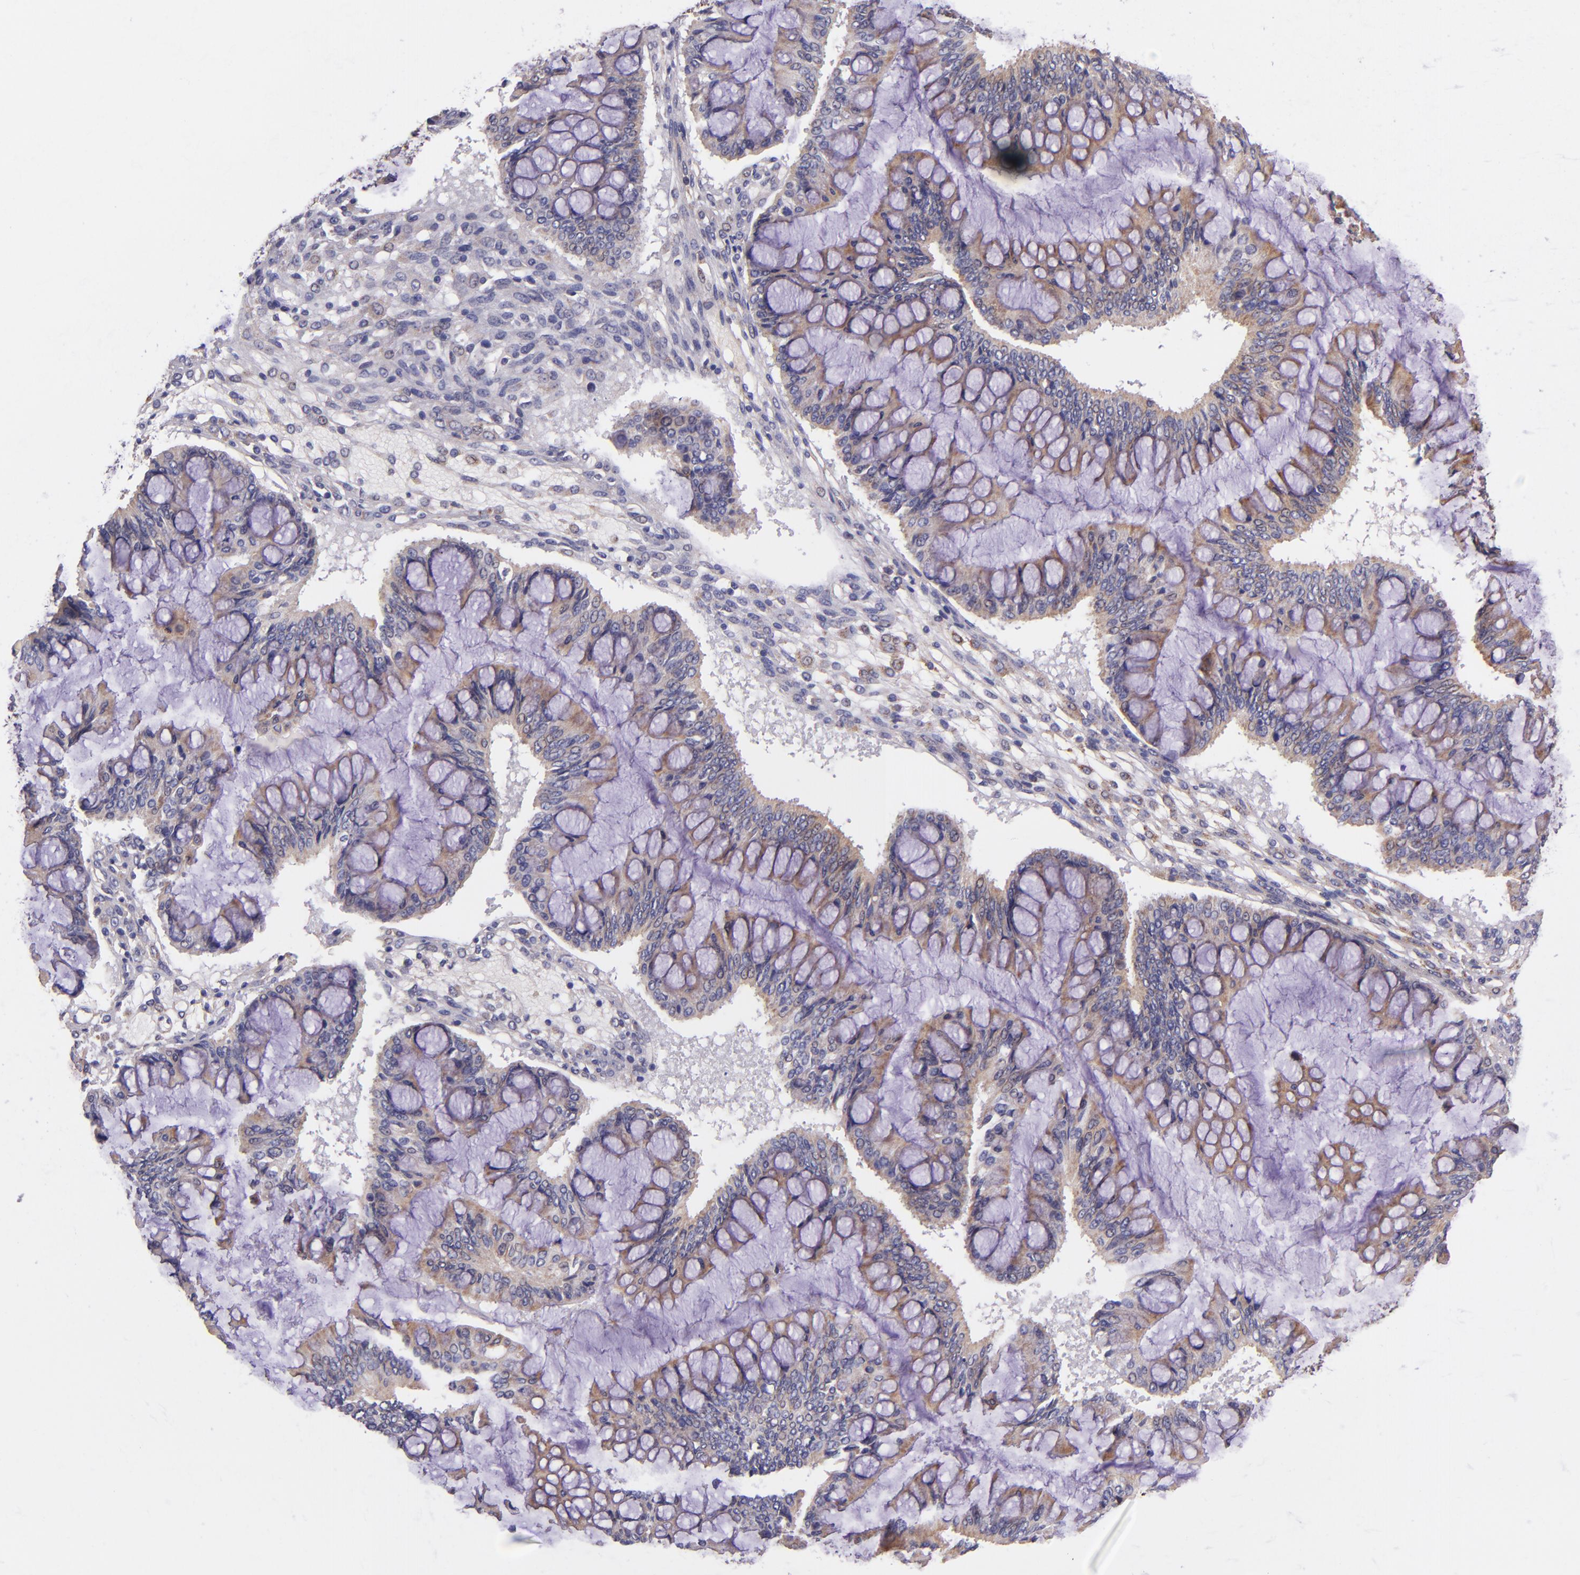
{"staining": {"intensity": "weak", "quantity": "25%-75%", "location": "cytoplasmic/membranous"}, "tissue": "ovarian cancer", "cell_type": "Tumor cells", "image_type": "cancer", "snomed": [{"axis": "morphology", "description": "Cystadenocarcinoma, mucinous, NOS"}, {"axis": "topography", "description": "Ovary"}], "caption": "Mucinous cystadenocarcinoma (ovarian) stained for a protein (brown) displays weak cytoplasmic/membranous positive expression in about 25%-75% of tumor cells.", "gene": "IDH3G", "patient": {"sex": "female", "age": 73}}